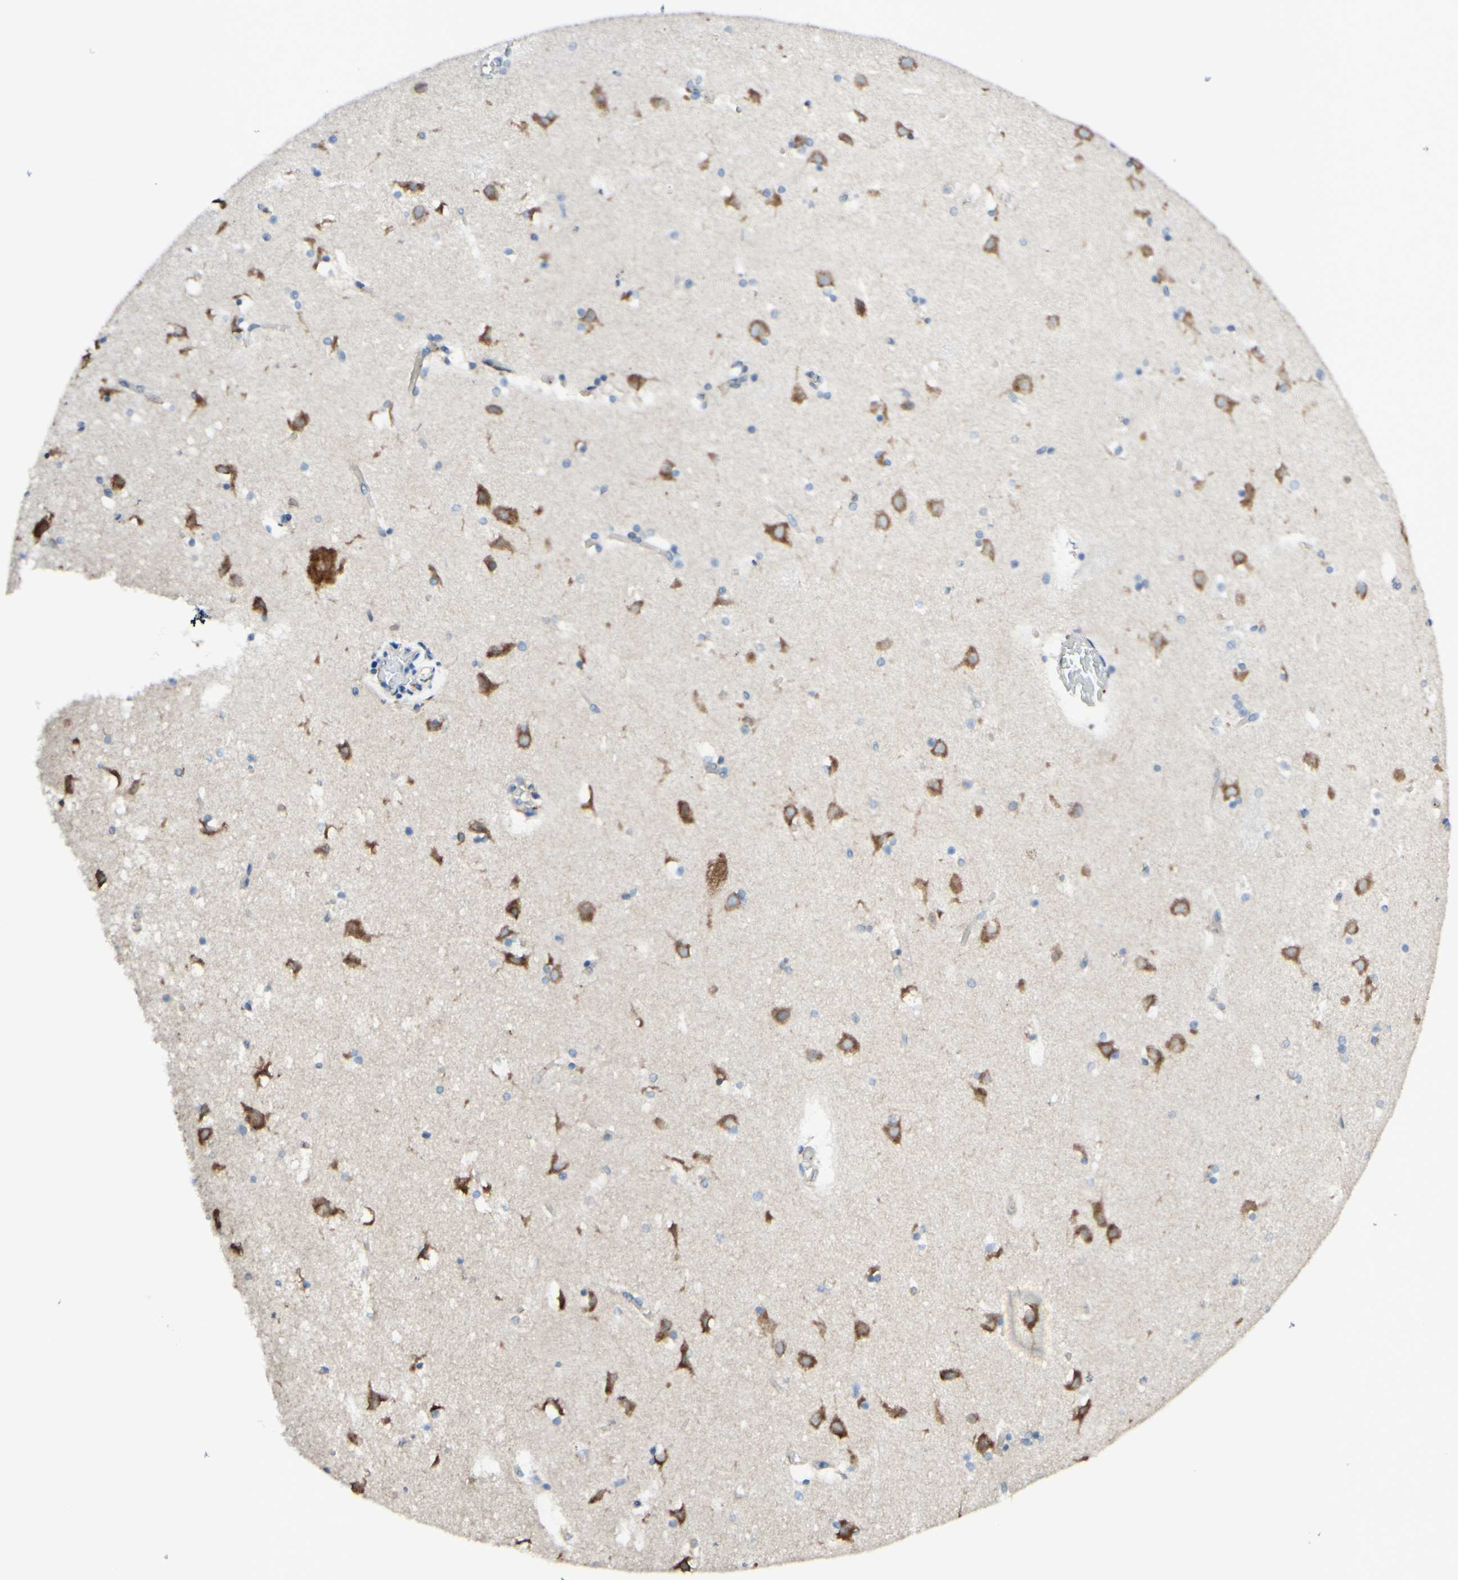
{"staining": {"intensity": "weak", "quantity": "25%-75%", "location": "cytoplasmic/membranous"}, "tissue": "caudate", "cell_type": "Glial cells", "image_type": "normal", "snomed": [{"axis": "morphology", "description": "Normal tissue, NOS"}, {"axis": "topography", "description": "Lateral ventricle wall"}], "caption": "Brown immunohistochemical staining in normal human caudate shows weak cytoplasmic/membranous staining in about 25%-75% of glial cells. (DAB (3,3'-diaminobenzidine) IHC, brown staining for protein, blue staining for nuclei).", "gene": "DNAJB11", "patient": {"sex": "male", "age": 45}}